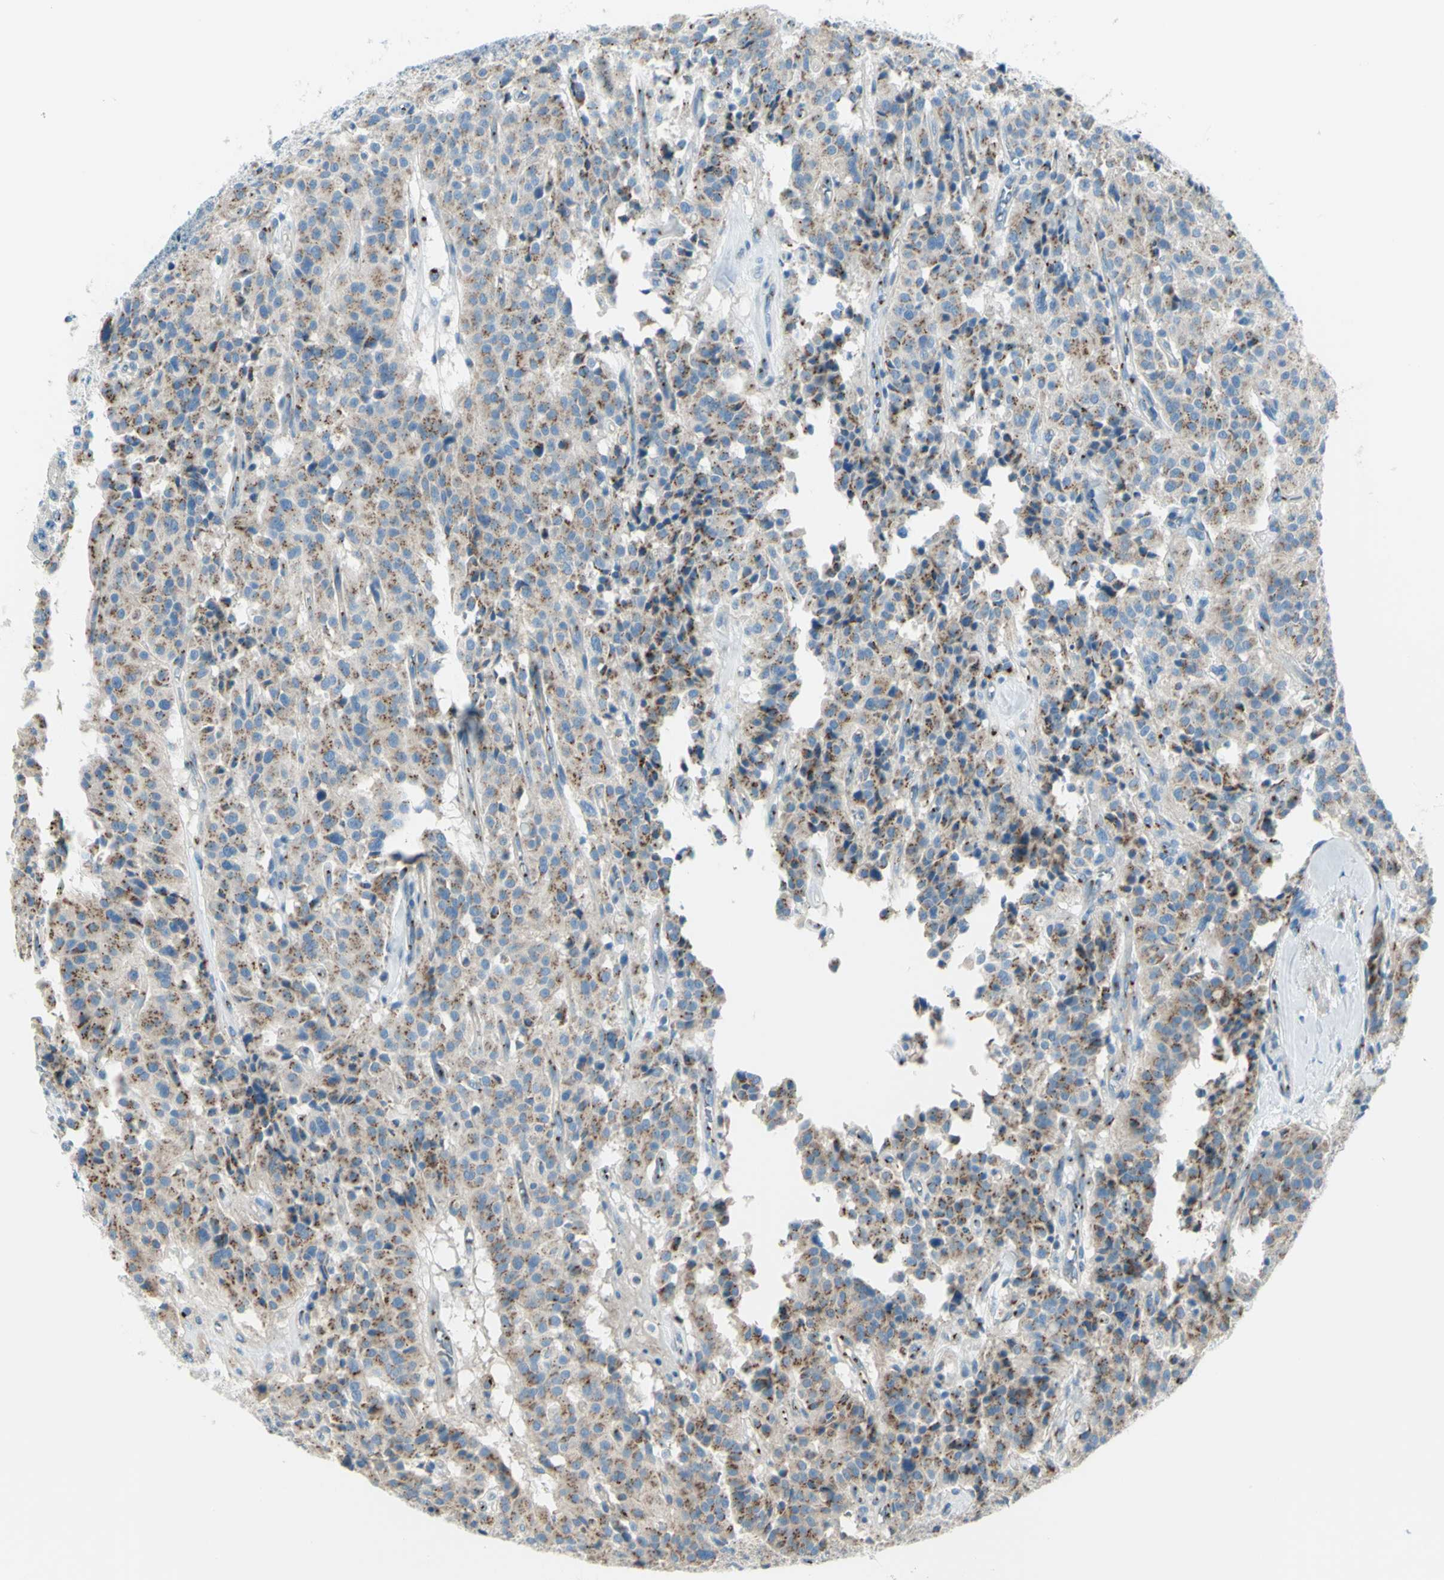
{"staining": {"intensity": "moderate", "quantity": ">75%", "location": "cytoplasmic/membranous"}, "tissue": "carcinoid", "cell_type": "Tumor cells", "image_type": "cancer", "snomed": [{"axis": "morphology", "description": "Carcinoid, malignant, NOS"}, {"axis": "topography", "description": "Lung"}], "caption": "The immunohistochemical stain highlights moderate cytoplasmic/membranous staining in tumor cells of carcinoid tissue. (Stains: DAB (3,3'-diaminobenzidine) in brown, nuclei in blue, Microscopy: brightfield microscopy at high magnification).", "gene": "B4GALT1", "patient": {"sex": "male", "age": 30}}